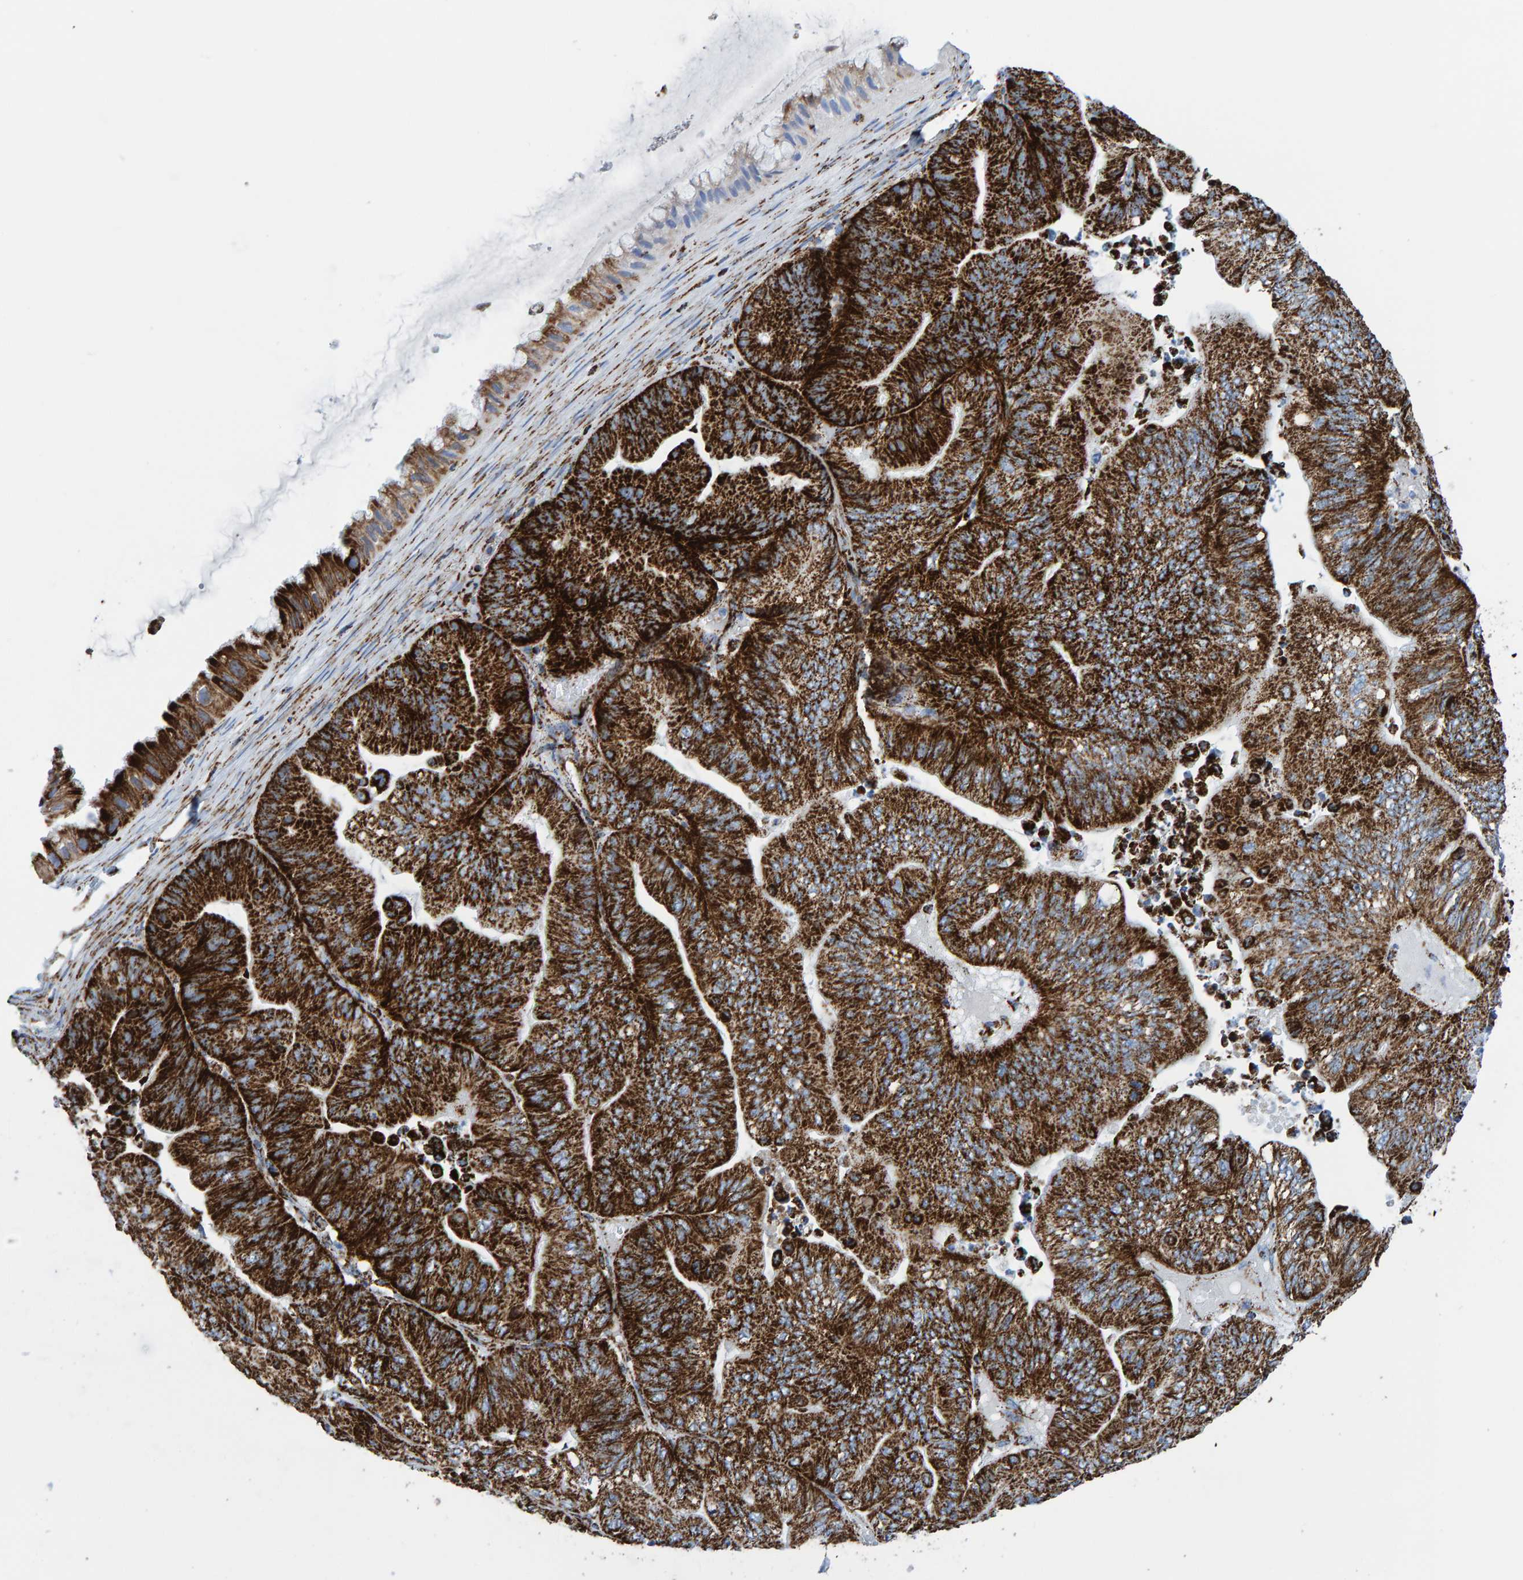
{"staining": {"intensity": "strong", "quantity": ">75%", "location": "cytoplasmic/membranous"}, "tissue": "ovarian cancer", "cell_type": "Tumor cells", "image_type": "cancer", "snomed": [{"axis": "morphology", "description": "Cystadenocarcinoma, mucinous, NOS"}, {"axis": "topography", "description": "Ovary"}], "caption": "There is high levels of strong cytoplasmic/membranous expression in tumor cells of ovarian cancer, as demonstrated by immunohistochemical staining (brown color).", "gene": "ENSG00000262660", "patient": {"sex": "female", "age": 61}}